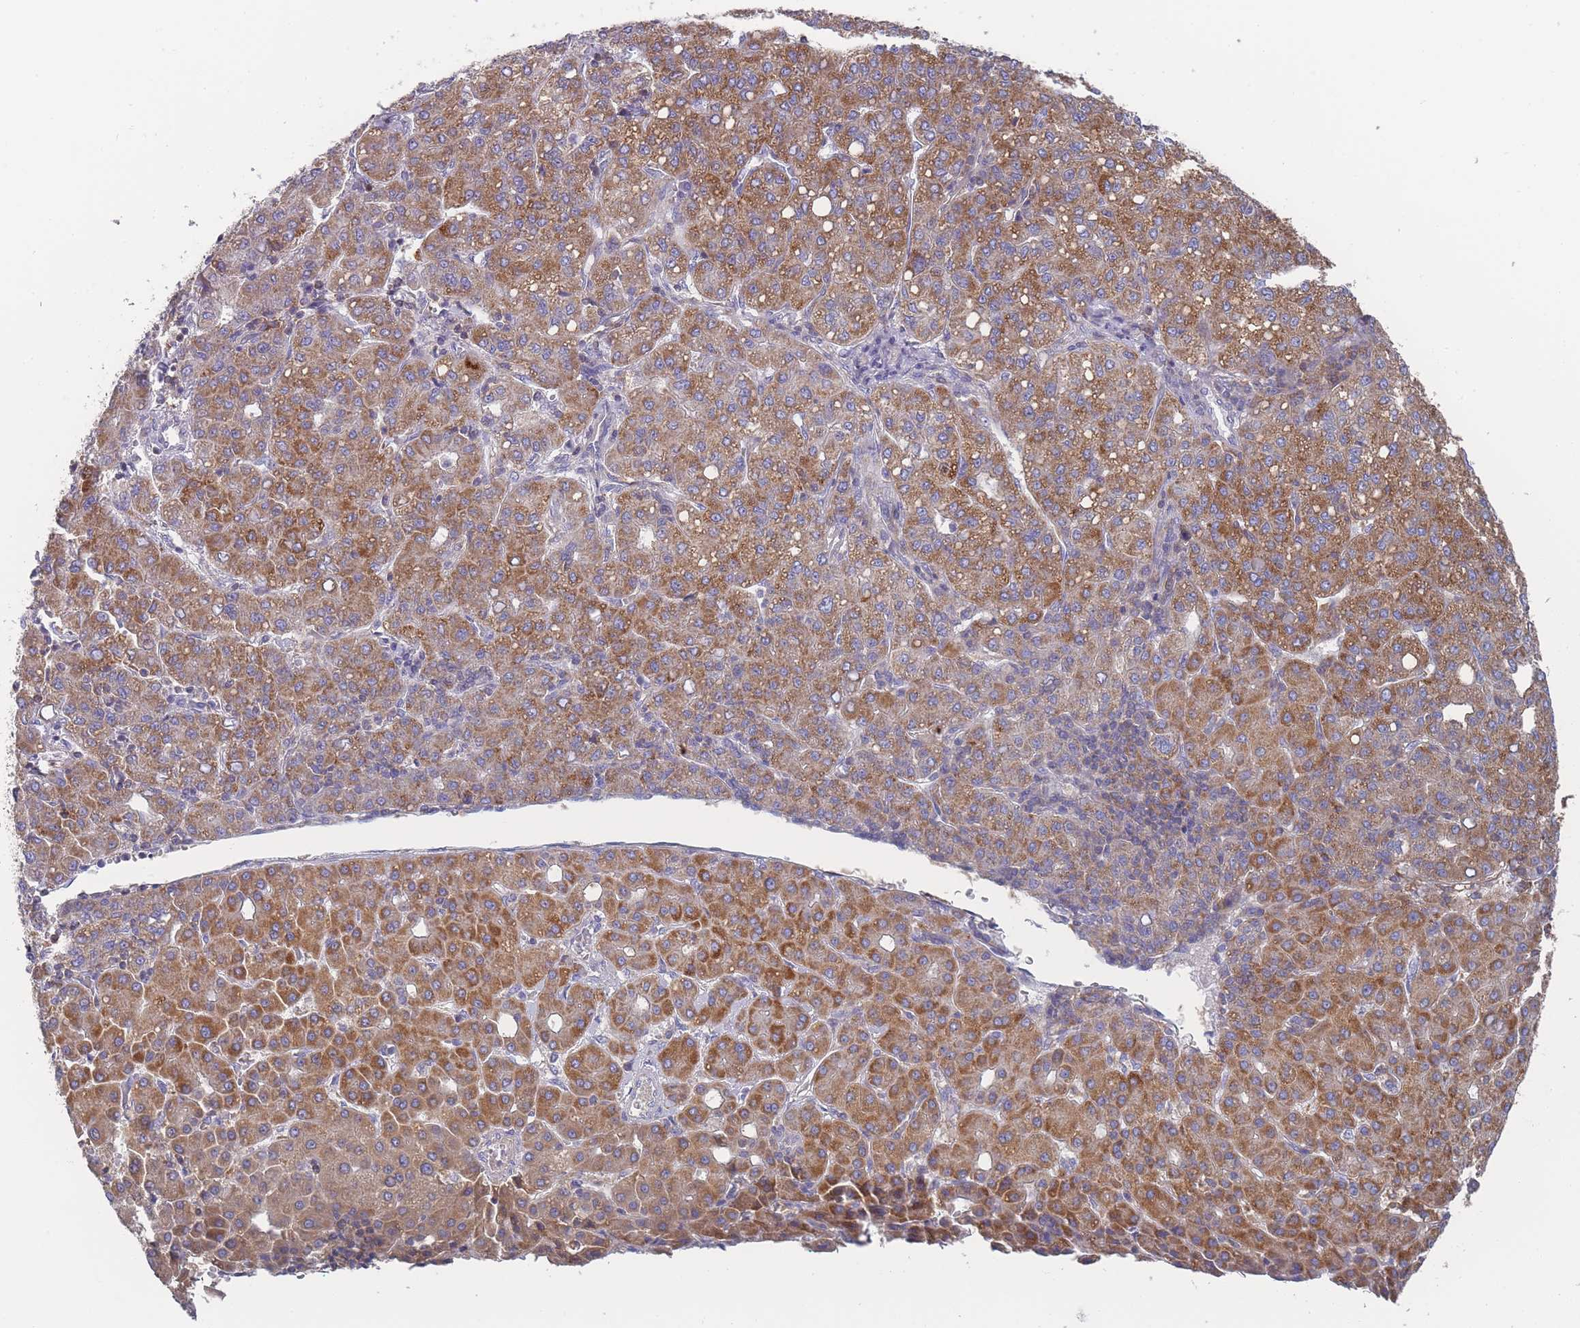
{"staining": {"intensity": "strong", "quantity": ">75%", "location": "cytoplasmic/membranous"}, "tissue": "liver cancer", "cell_type": "Tumor cells", "image_type": "cancer", "snomed": [{"axis": "morphology", "description": "Carcinoma, Hepatocellular, NOS"}, {"axis": "topography", "description": "Liver"}], "caption": "There is high levels of strong cytoplasmic/membranous positivity in tumor cells of liver cancer, as demonstrated by immunohistochemical staining (brown color).", "gene": "SCCPDH", "patient": {"sex": "male", "age": 65}}